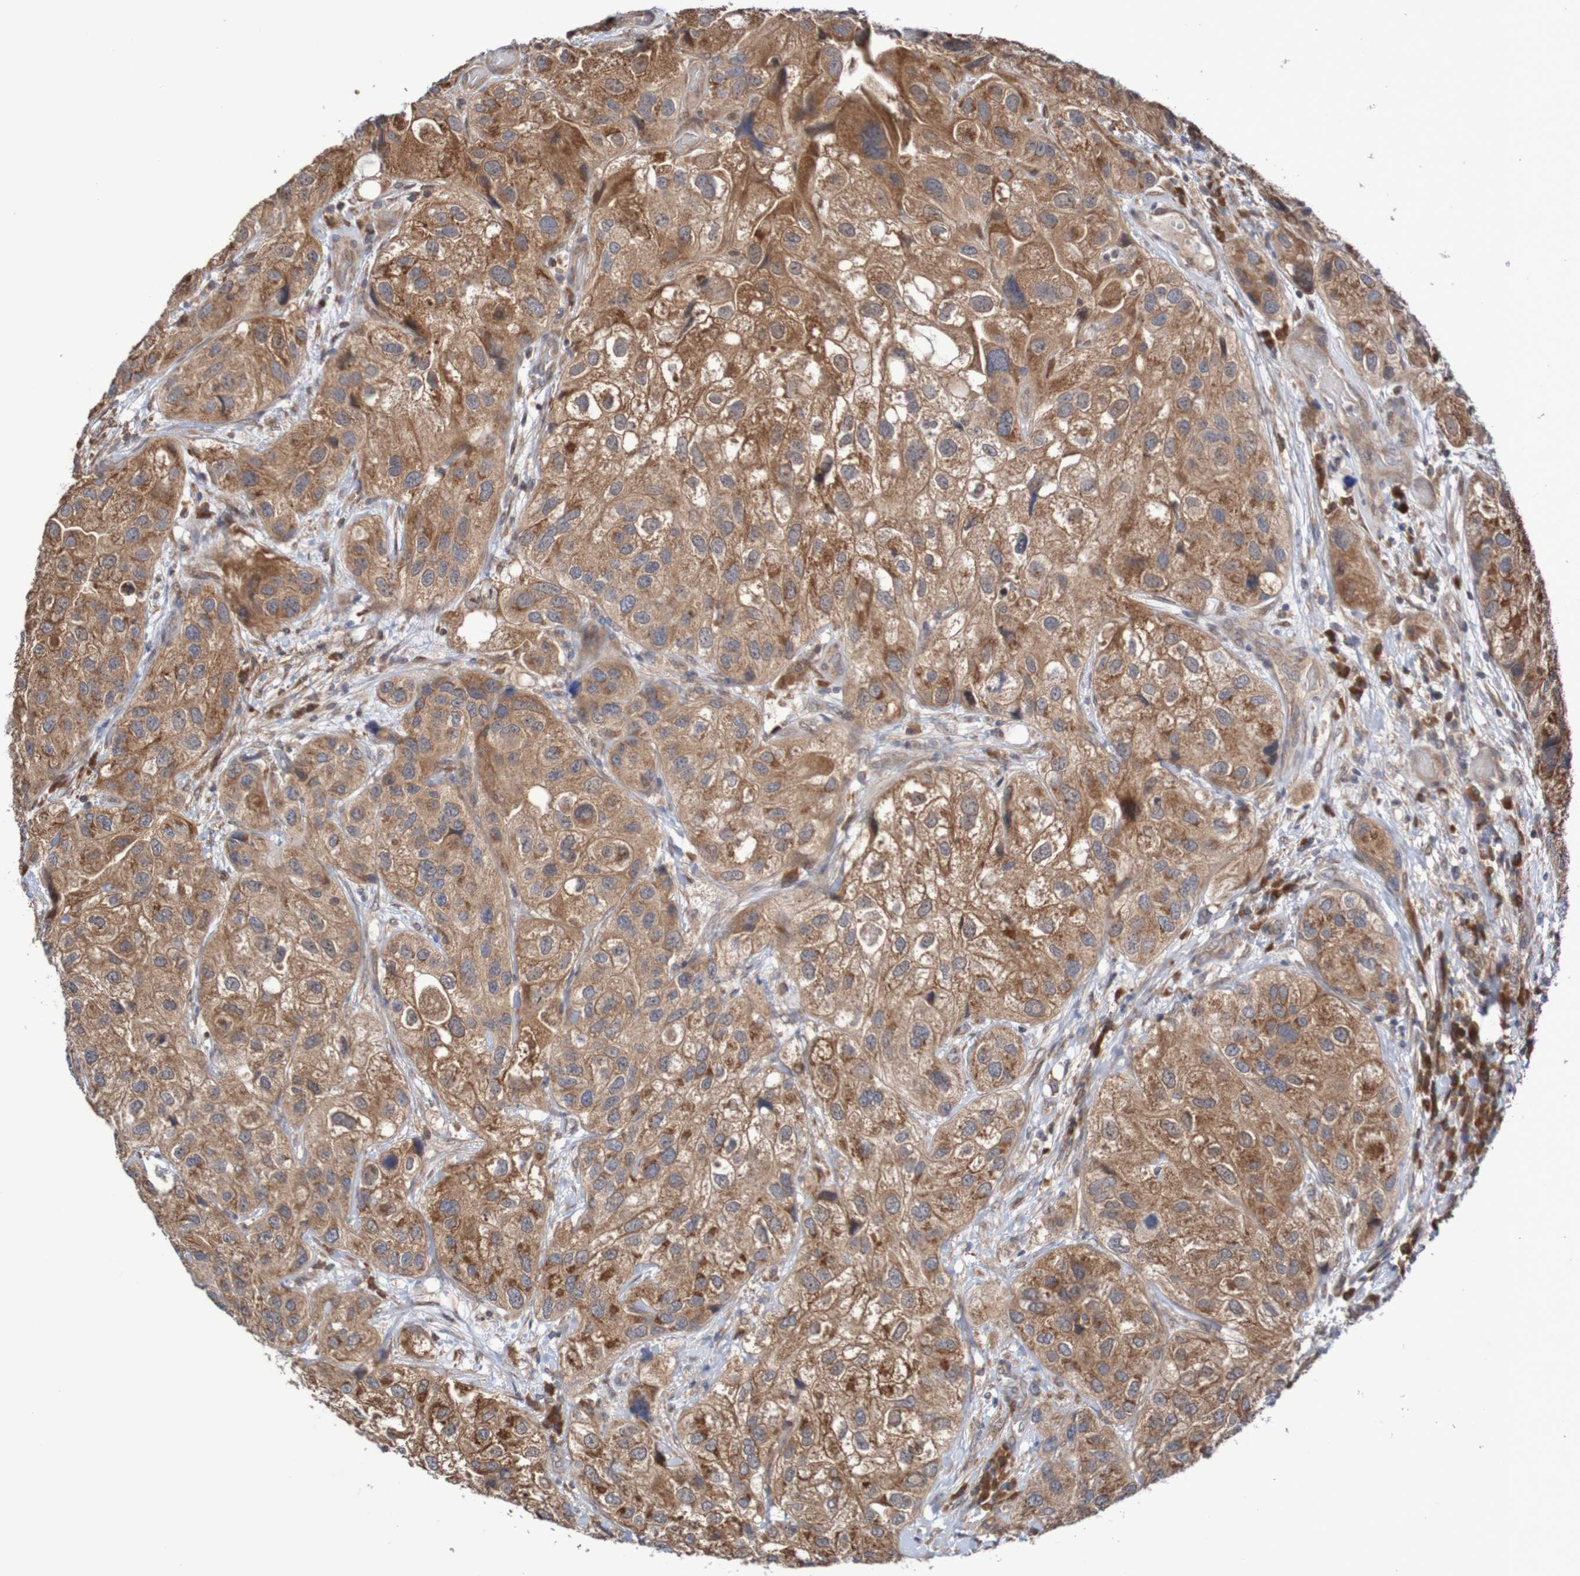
{"staining": {"intensity": "moderate", "quantity": ">75%", "location": "cytoplasmic/membranous"}, "tissue": "urothelial cancer", "cell_type": "Tumor cells", "image_type": "cancer", "snomed": [{"axis": "morphology", "description": "Urothelial carcinoma, High grade"}, {"axis": "topography", "description": "Urinary bladder"}], "caption": "The immunohistochemical stain shows moderate cytoplasmic/membranous positivity in tumor cells of high-grade urothelial carcinoma tissue.", "gene": "PHPT1", "patient": {"sex": "female", "age": 64}}